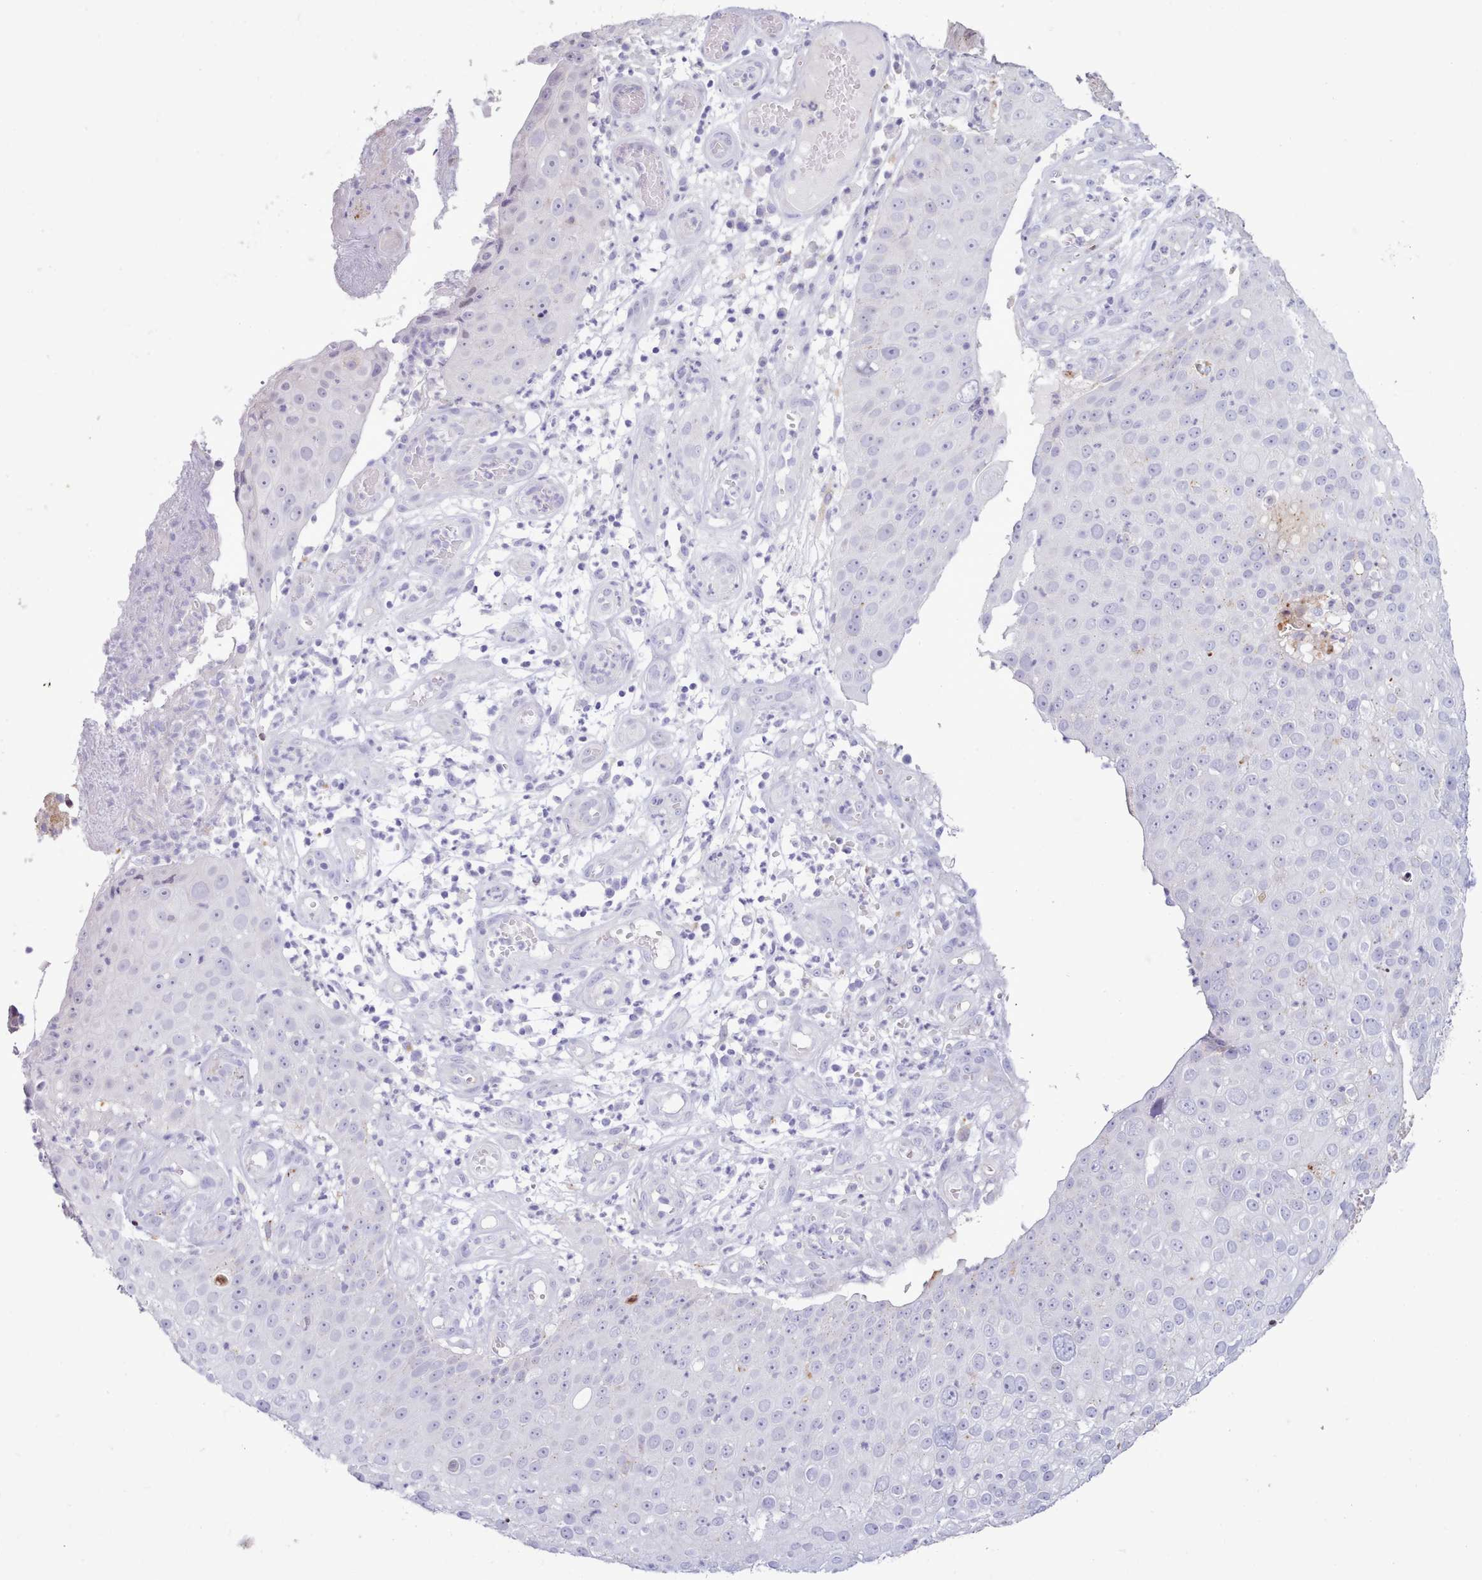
{"staining": {"intensity": "negative", "quantity": "none", "location": "none"}, "tissue": "skin cancer", "cell_type": "Tumor cells", "image_type": "cancer", "snomed": [{"axis": "morphology", "description": "Squamous cell carcinoma, NOS"}, {"axis": "topography", "description": "Skin"}], "caption": "An image of skin cancer stained for a protein reveals no brown staining in tumor cells.", "gene": "SRD5A1", "patient": {"sex": "male", "age": 71}}